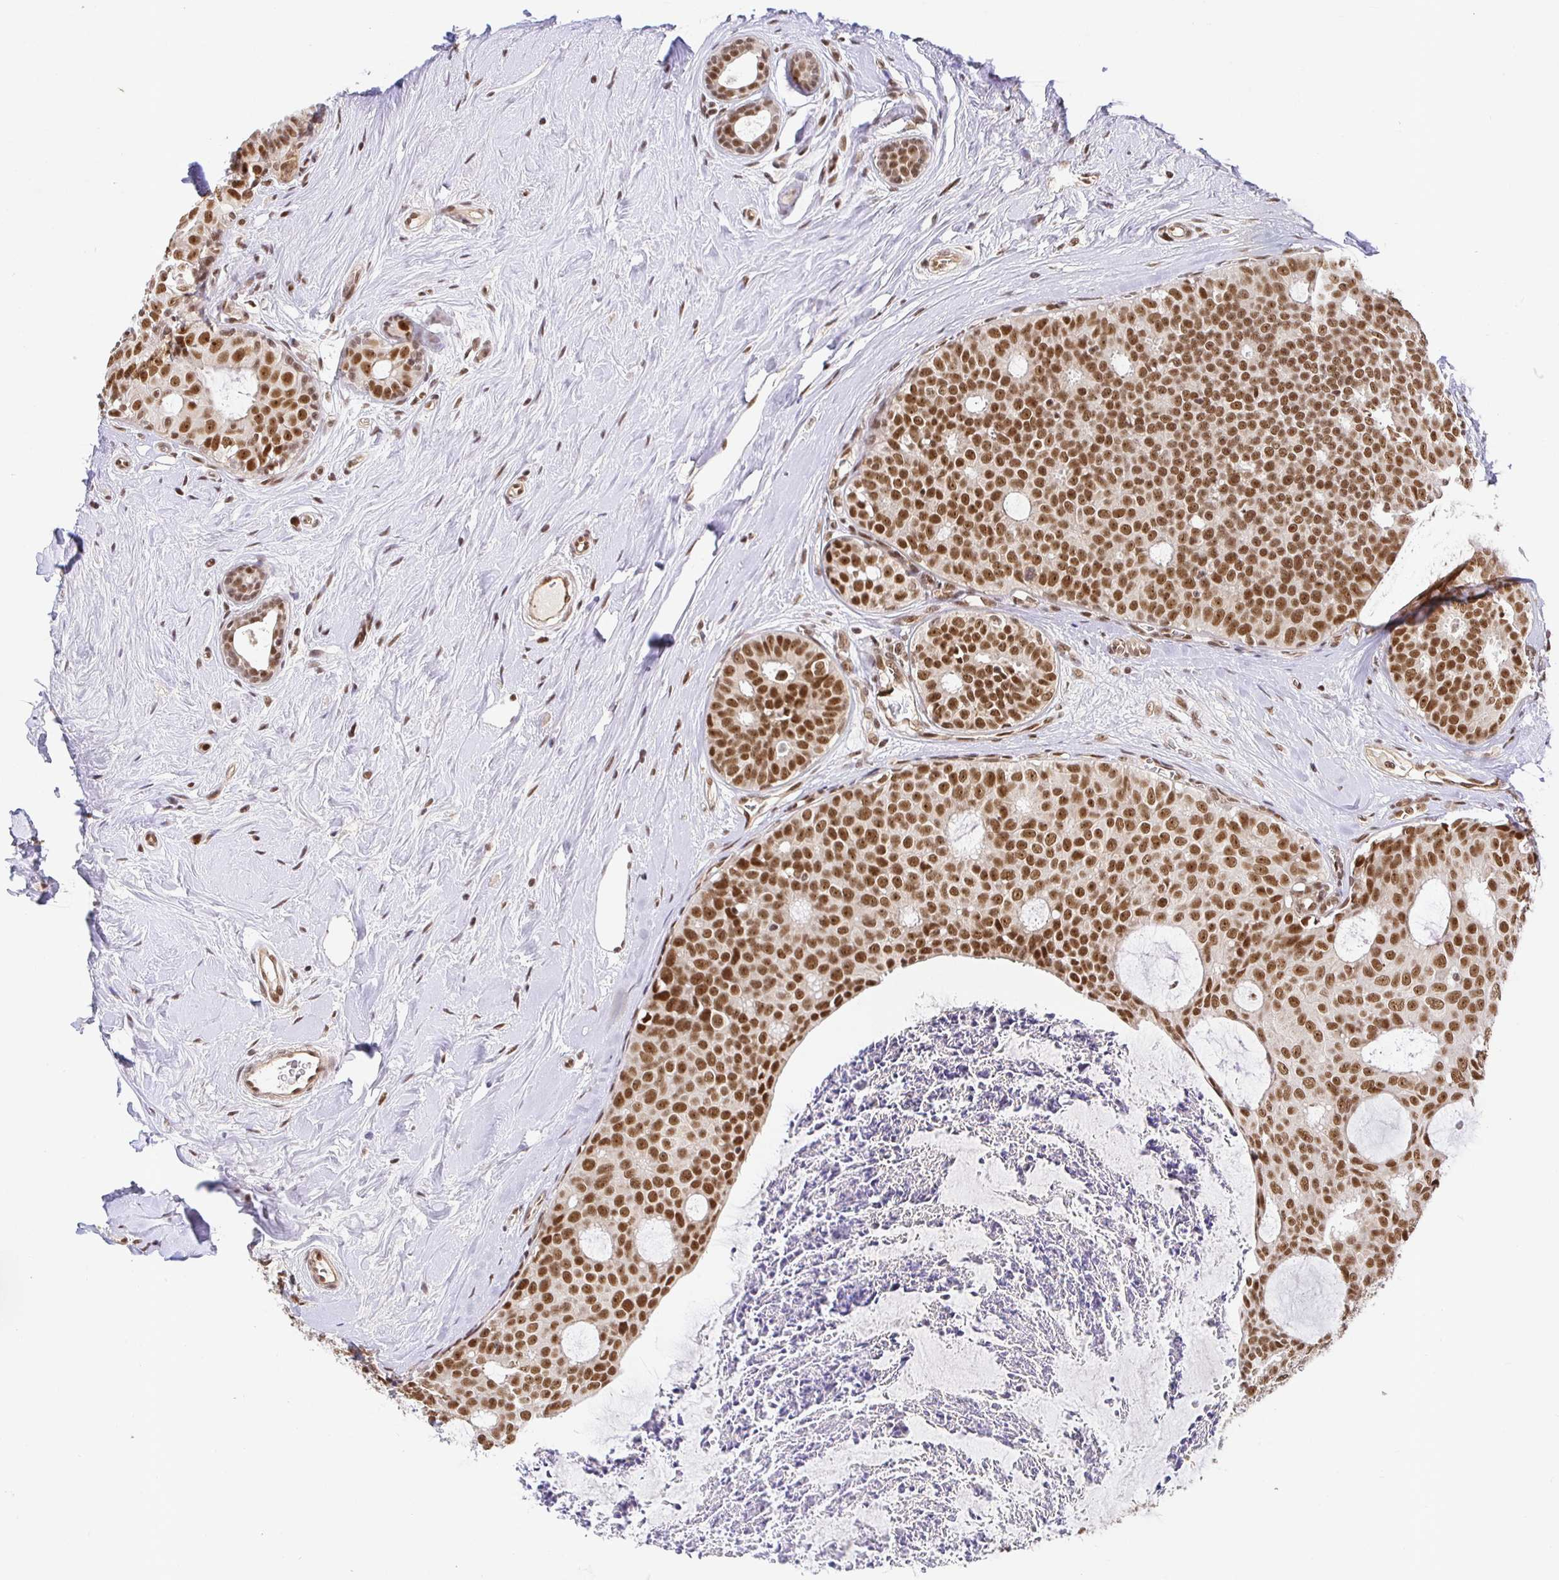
{"staining": {"intensity": "moderate", "quantity": ">75%", "location": "nuclear"}, "tissue": "breast cancer", "cell_type": "Tumor cells", "image_type": "cancer", "snomed": [{"axis": "morphology", "description": "Duct carcinoma"}, {"axis": "topography", "description": "Breast"}], "caption": "High-magnification brightfield microscopy of invasive ductal carcinoma (breast) stained with DAB (3,3'-diaminobenzidine) (brown) and counterstained with hematoxylin (blue). tumor cells exhibit moderate nuclear positivity is present in approximately>75% of cells.", "gene": "USF1", "patient": {"sex": "female", "age": 45}}